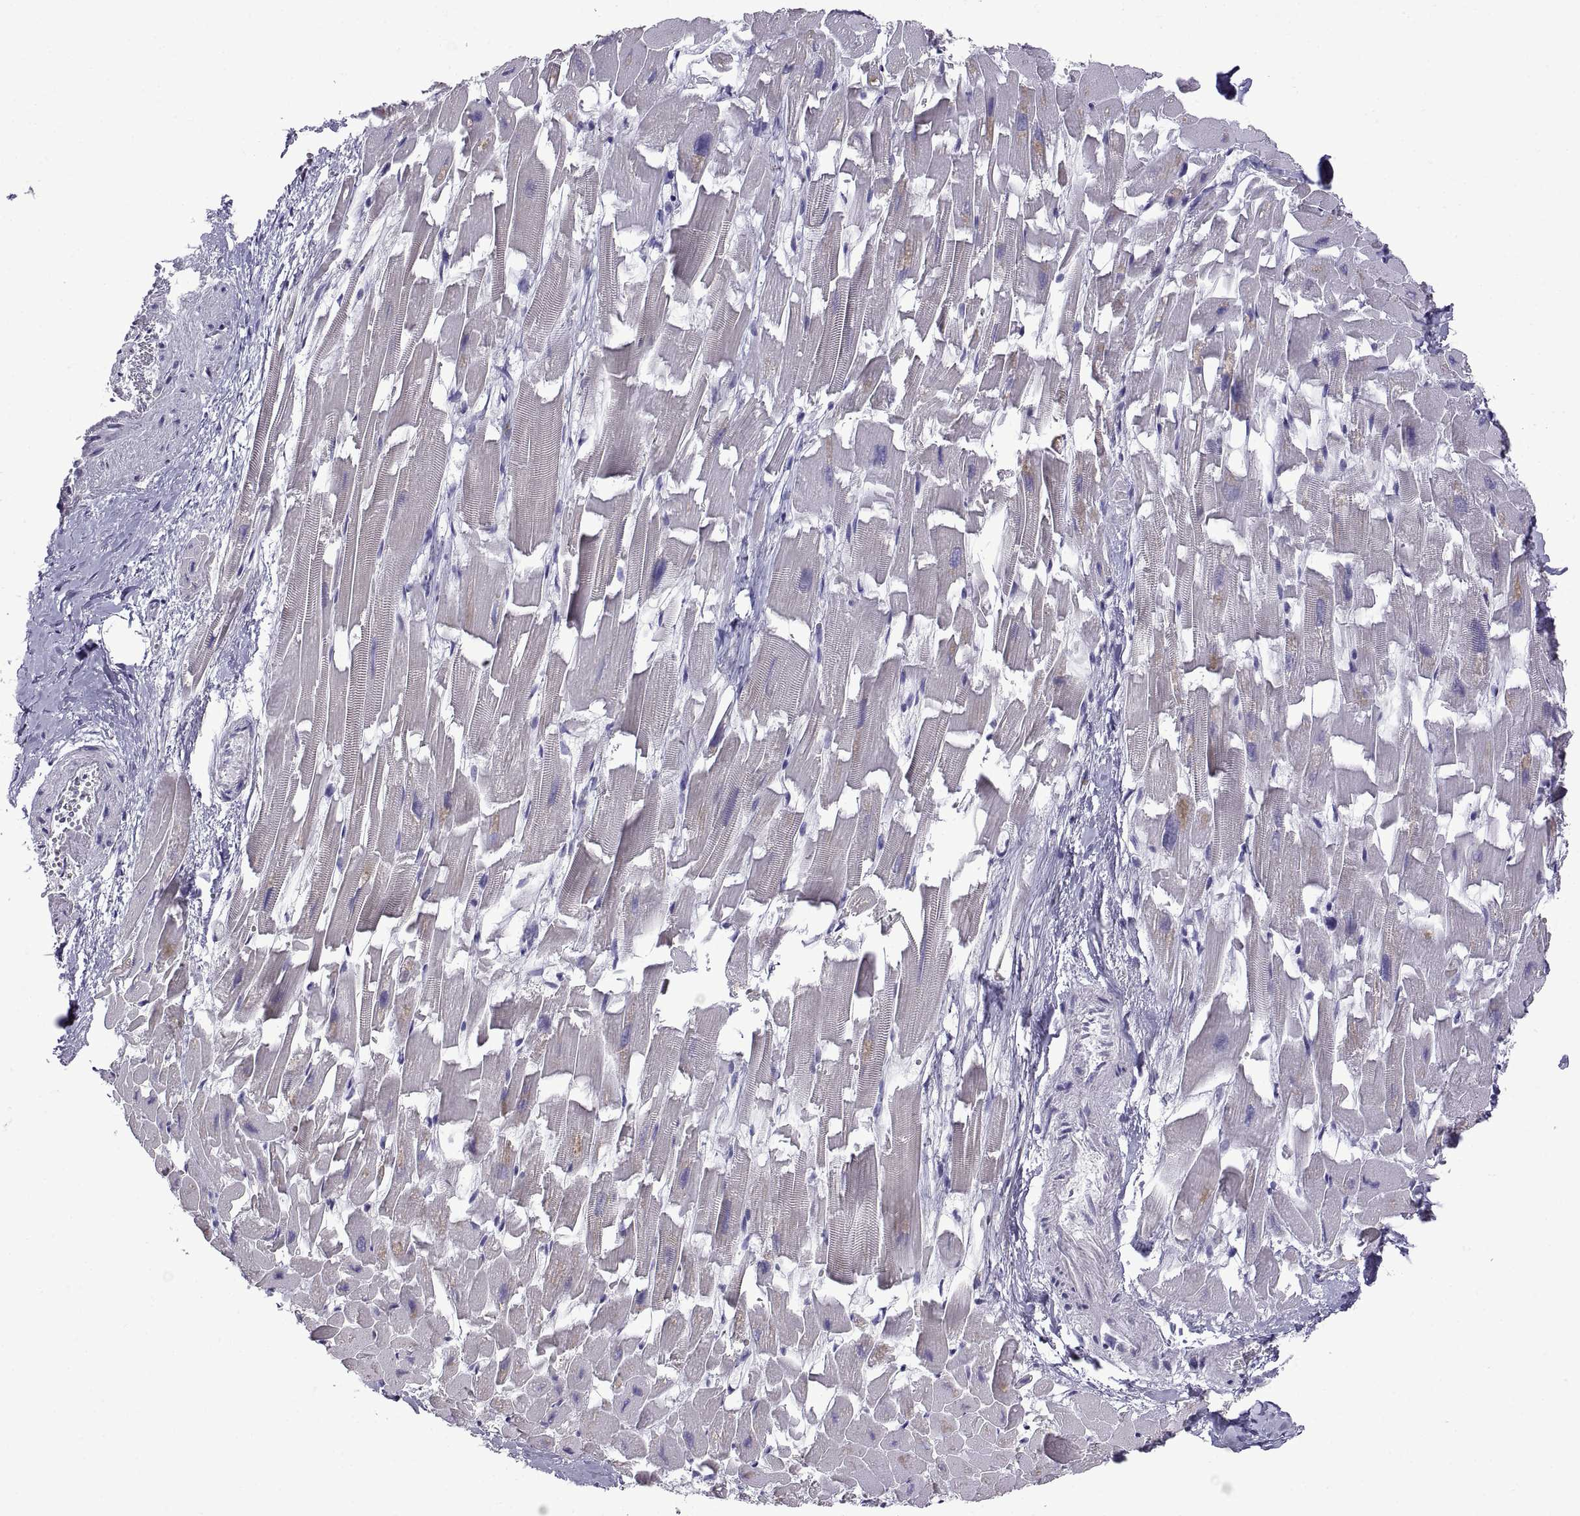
{"staining": {"intensity": "negative", "quantity": "none", "location": "none"}, "tissue": "heart muscle", "cell_type": "Cardiomyocytes", "image_type": "normal", "snomed": [{"axis": "morphology", "description": "Normal tissue, NOS"}, {"axis": "topography", "description": "Heart"}], "caption": "Protein analysis of normal heart muscle reveals no significant positivity in cardiomyocytes. Brightfield microscopy of immunohistochemistry stained with DAB (3,3'-diaminobenzidine) (brown) and hematoxylin (blue), captured at high magnification.", "gene": "SPDYE10", "patient": {"sex": "female", "age": 64}}